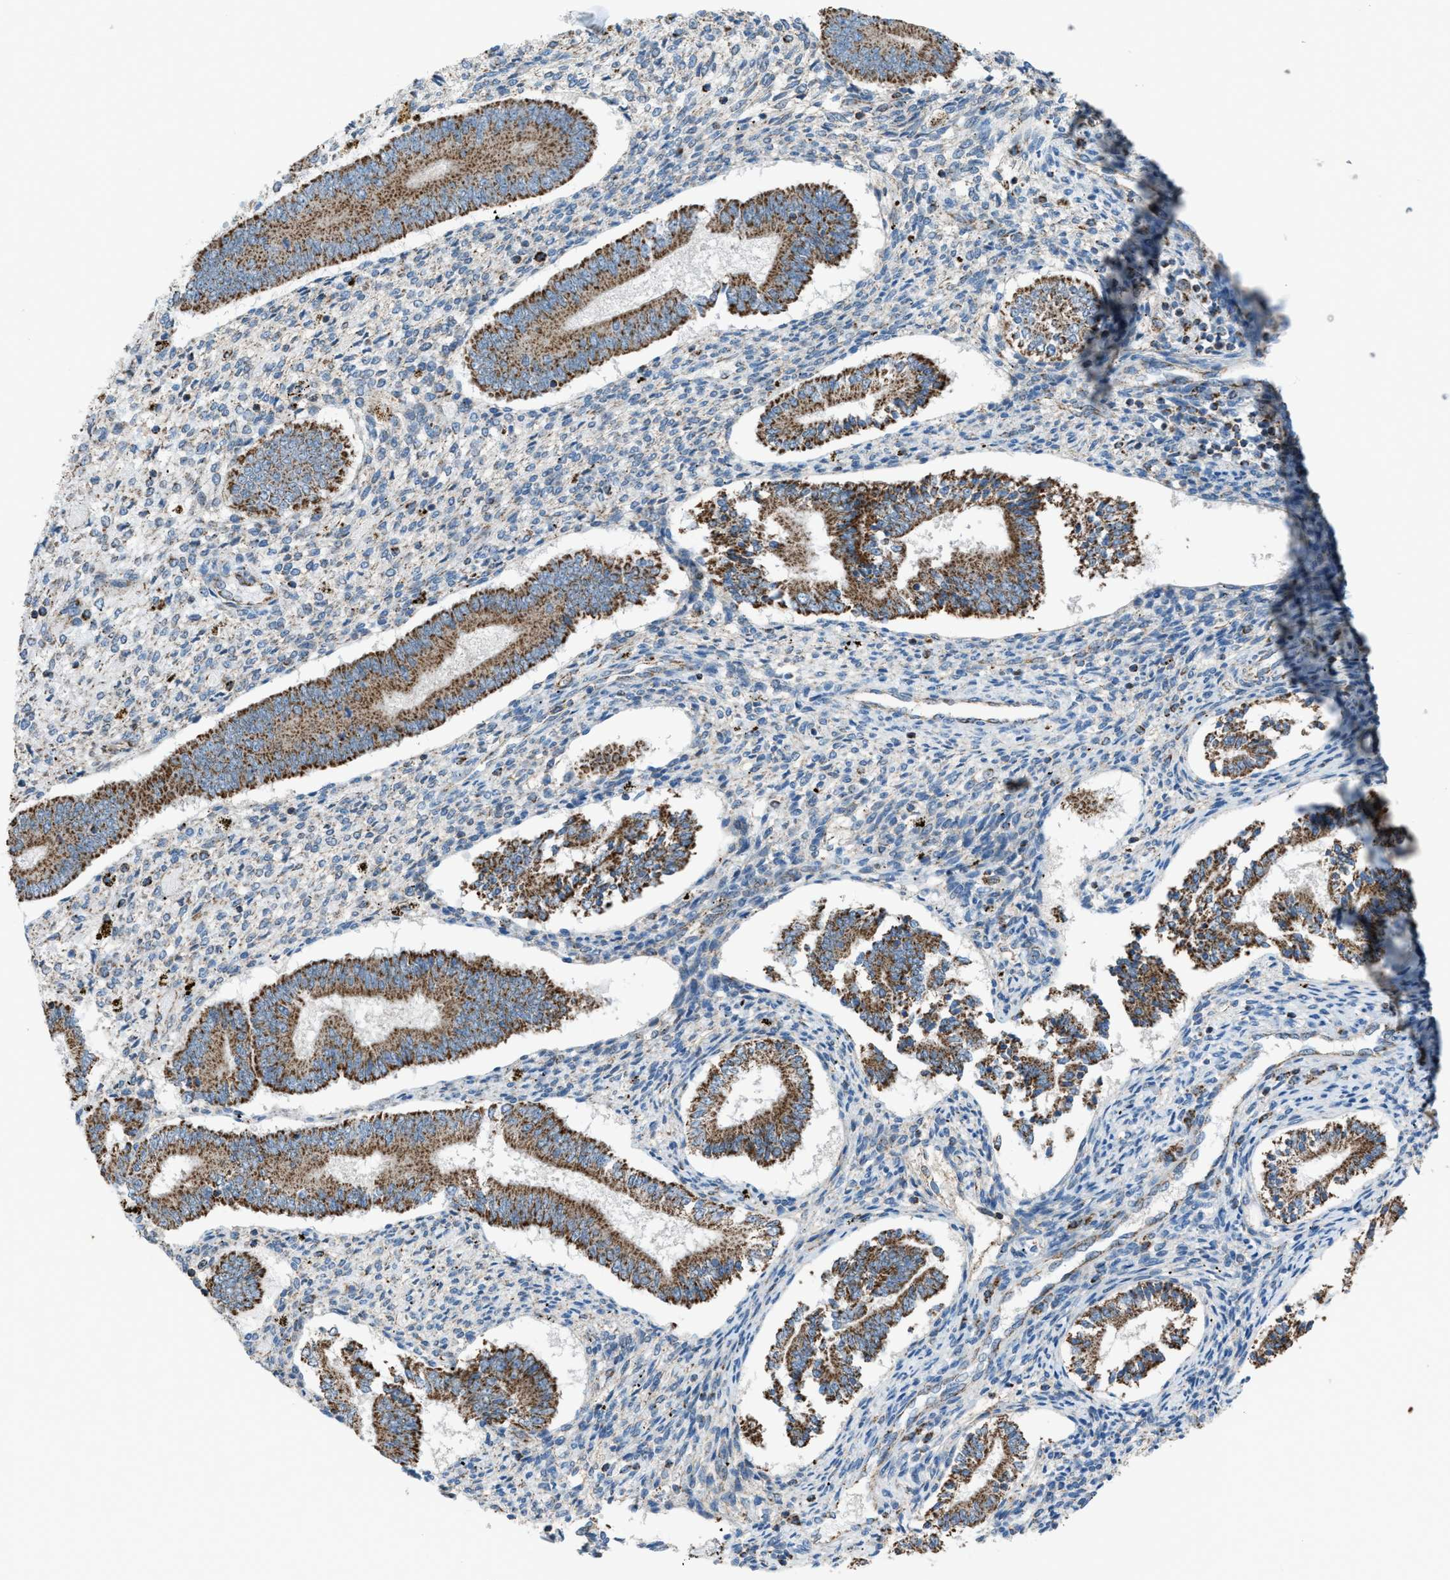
{"staining": {"intensity": "moderate", "quantity": "25%-75%", "location": "cytoplasmic/membranous"}, "tissue": "endometrium", "cell_type": "Cells in endometrial stroma", "image_type": "normal", "snomed": [{"axis": "morphology", "description": "Normal tissue, NOS"}, {"axis": "topography", "description": "Endometrium"}], "caption": "About 25%-75% of cells in endometrial stroma in benign endometrium reveal moderate cytoplasmic/membranous protein expression as visualized by brown immunohistochemical staining.", "gene": "SRM", "patient": {"sex": "female", "age": 42}}